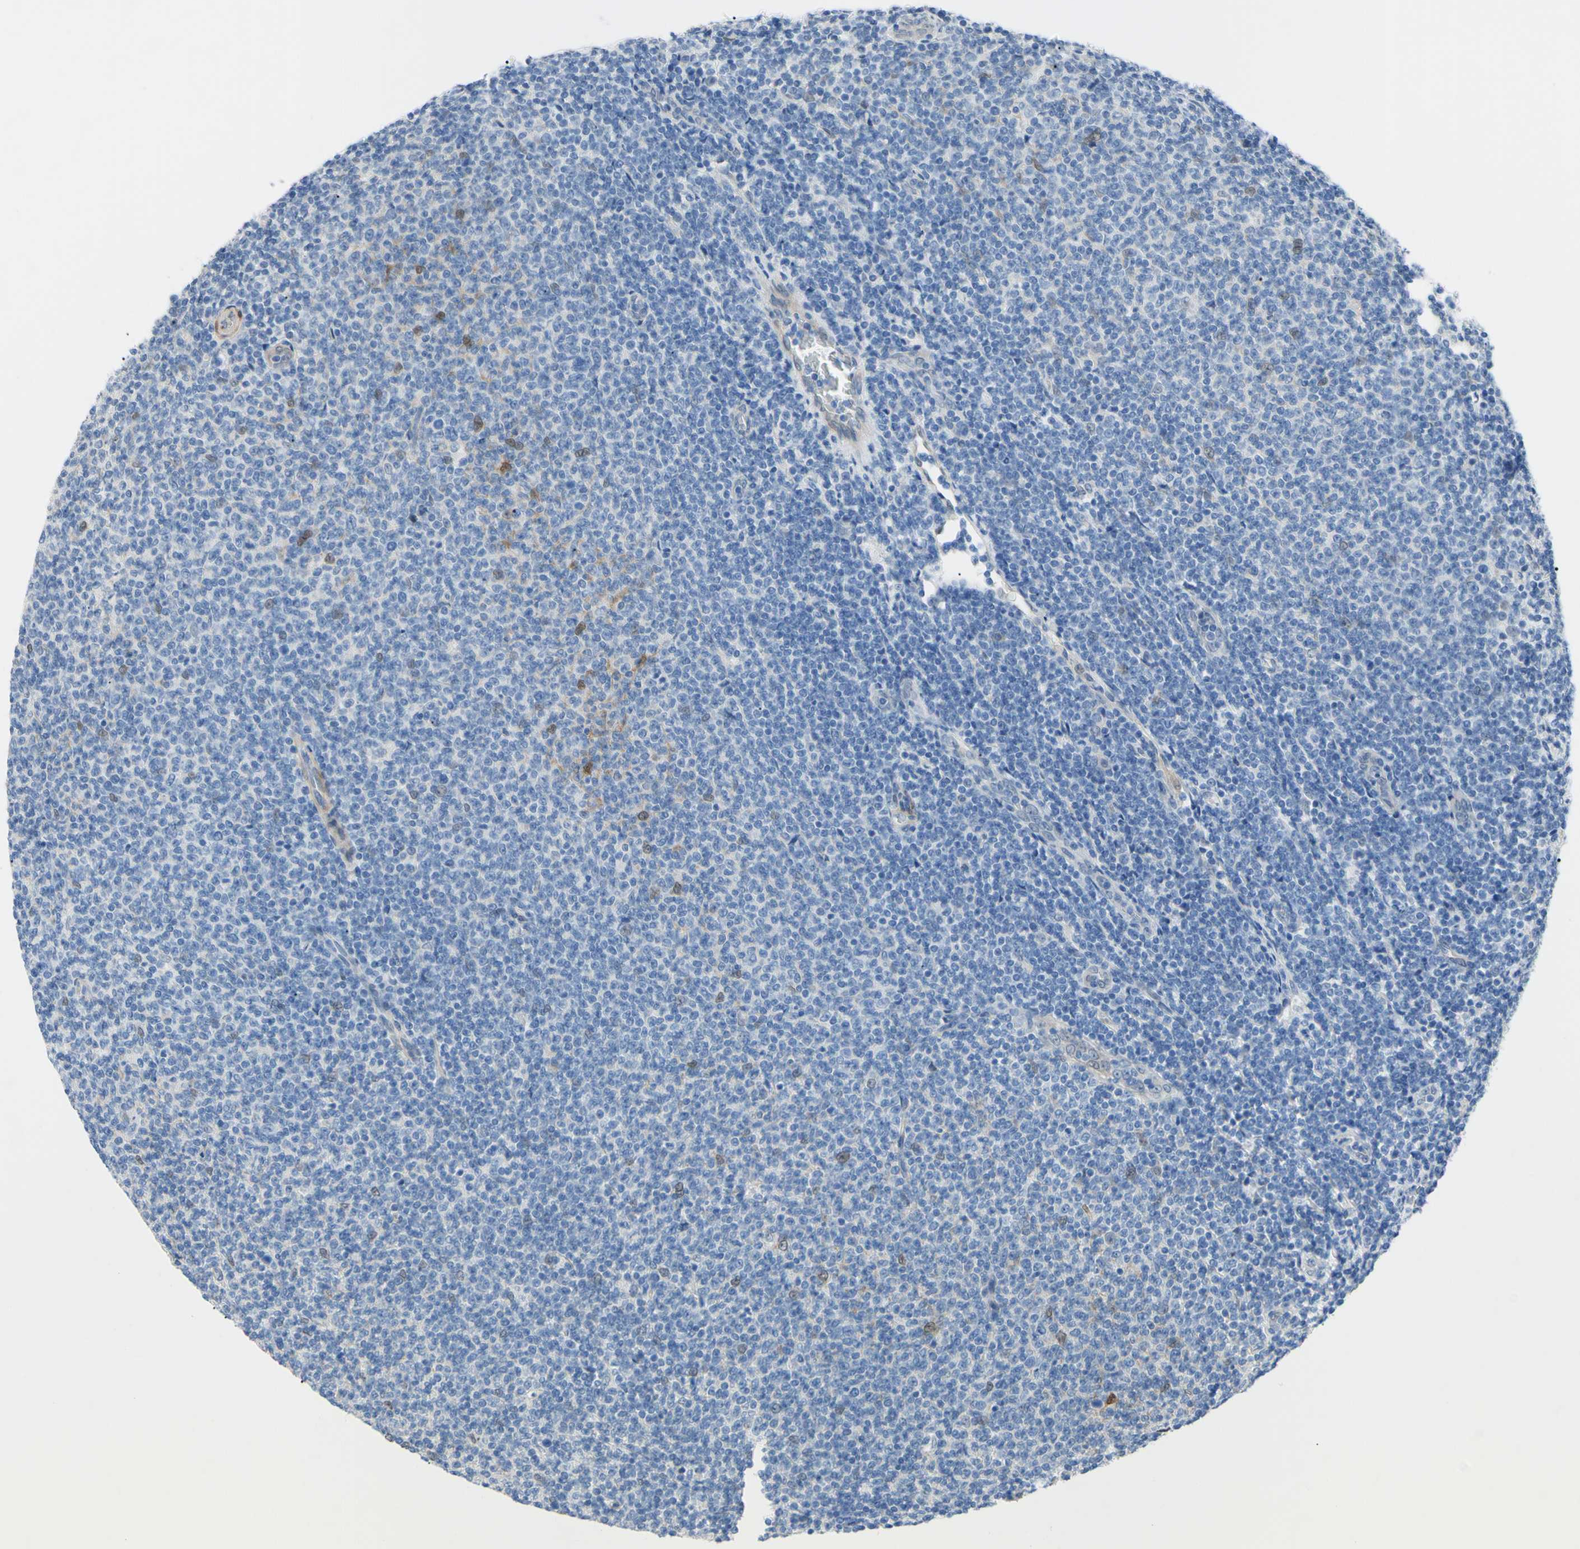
{"staining": {"intensity": "weak", "quantity": "<25%", "location": "cytoplasmic/membranous"}, "tissue": "lymphoma", "cell_type": "Tumor cells", "image_type": "cancer", "snomed": [{"axis": "morphology", "description": "Malignant lymphoma, non-Hodgkin's type, Low grade"}, {"axis": "topography", "description": "Lymph node"}], "caption": "An image of human lymphoma is negative for staining in tumor cells.", "gene": "NOL3", "patient": {"sex": "male", "age": 66}}